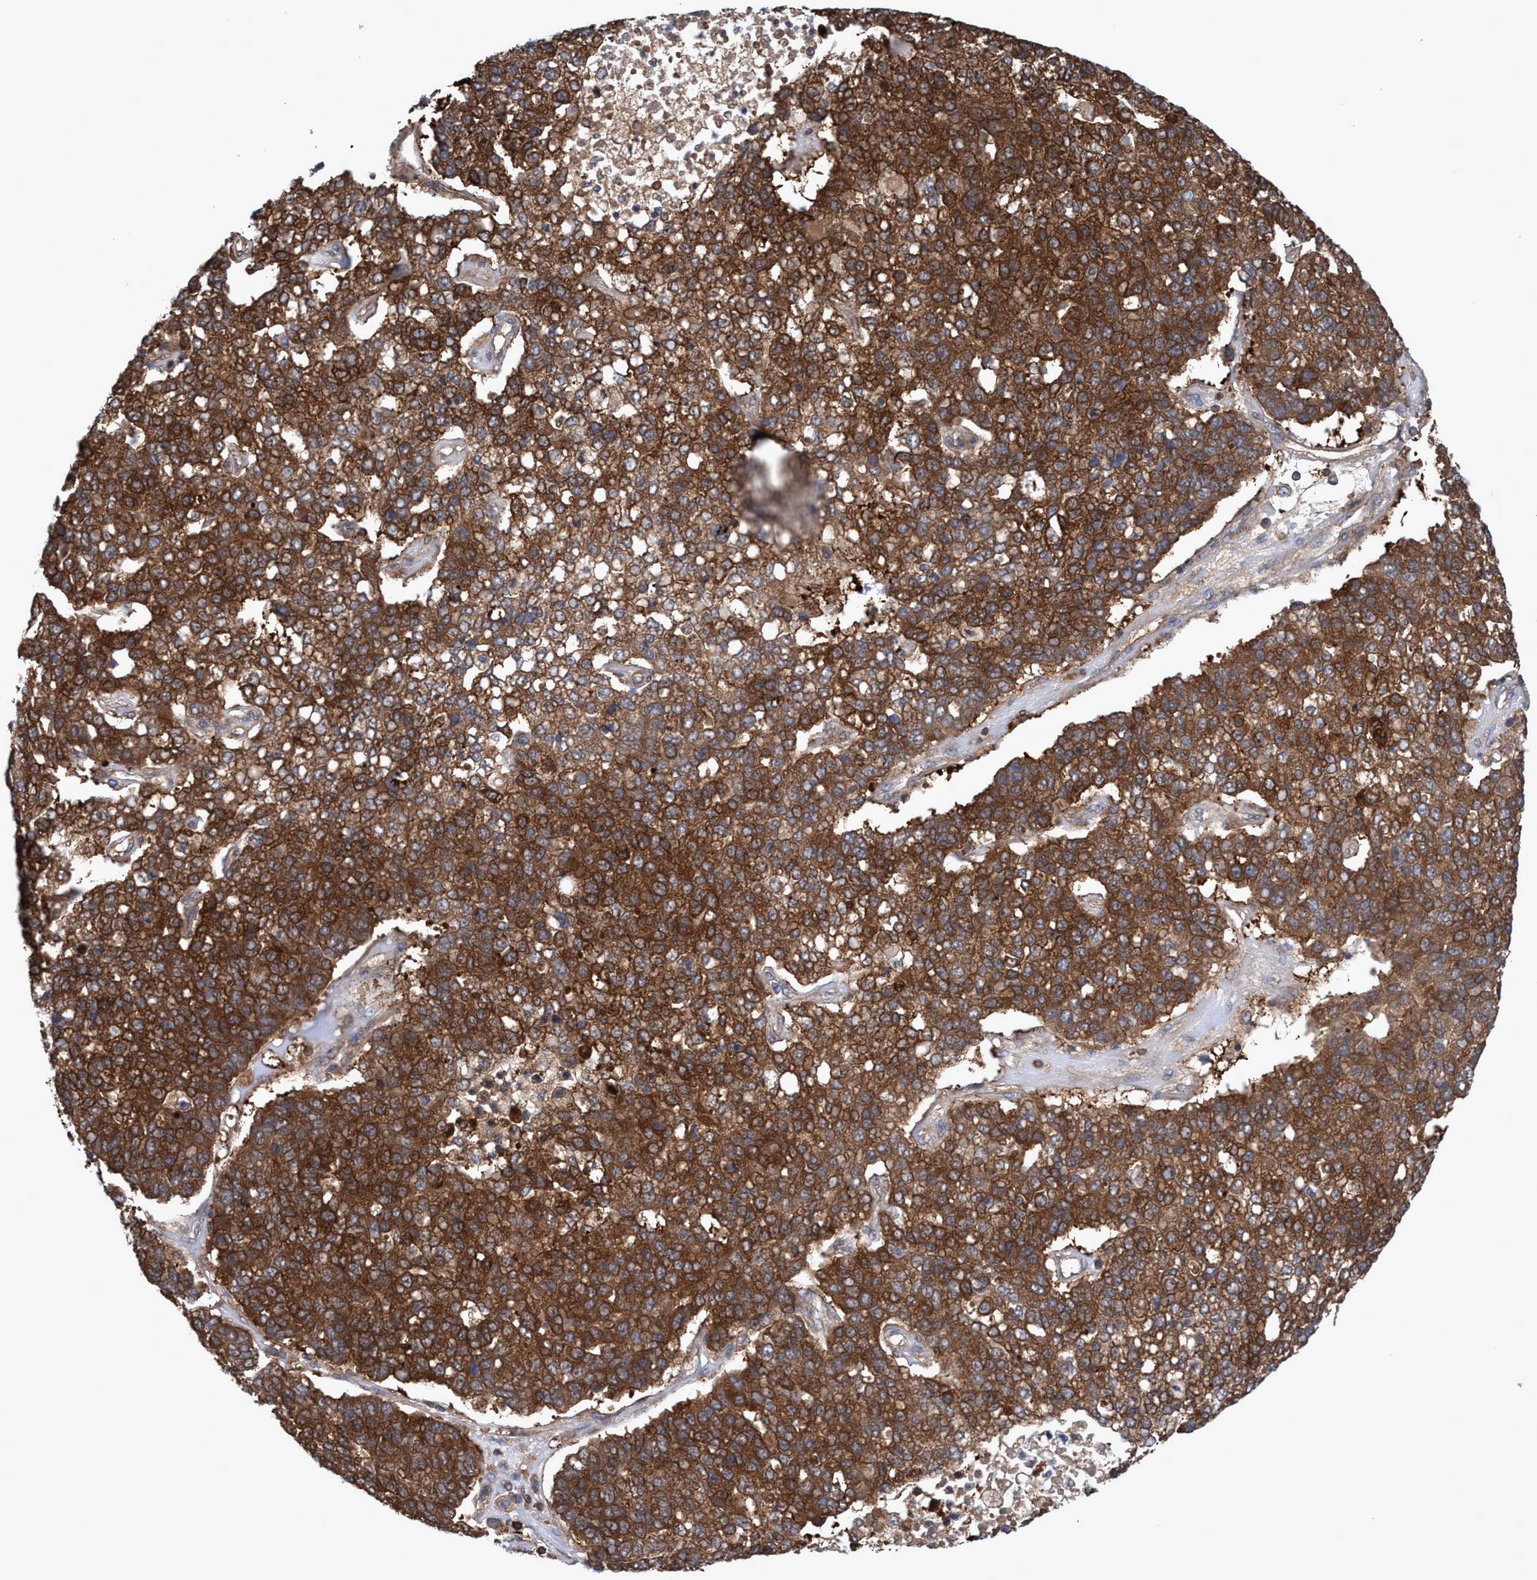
{"staining": {"intensity": "strong", "quantity": ">75%", "location": "cytoplasmic/membranous"}, "tissue": "pancreatic cancer", "cell_type": "Tumor cells", "image_type": "cancer", "snomed": [{"axis": "morphology", "description": "Adenocarcinoma, NOS"}, {"axis": "topography", "description": "Pancreas"}], "caption": "Pancreatic cancer stained with a protein marker reveals strong staining in tumor cells.", "gene": "GLOD4", "patient": {"sex": "female", "age": 61}}